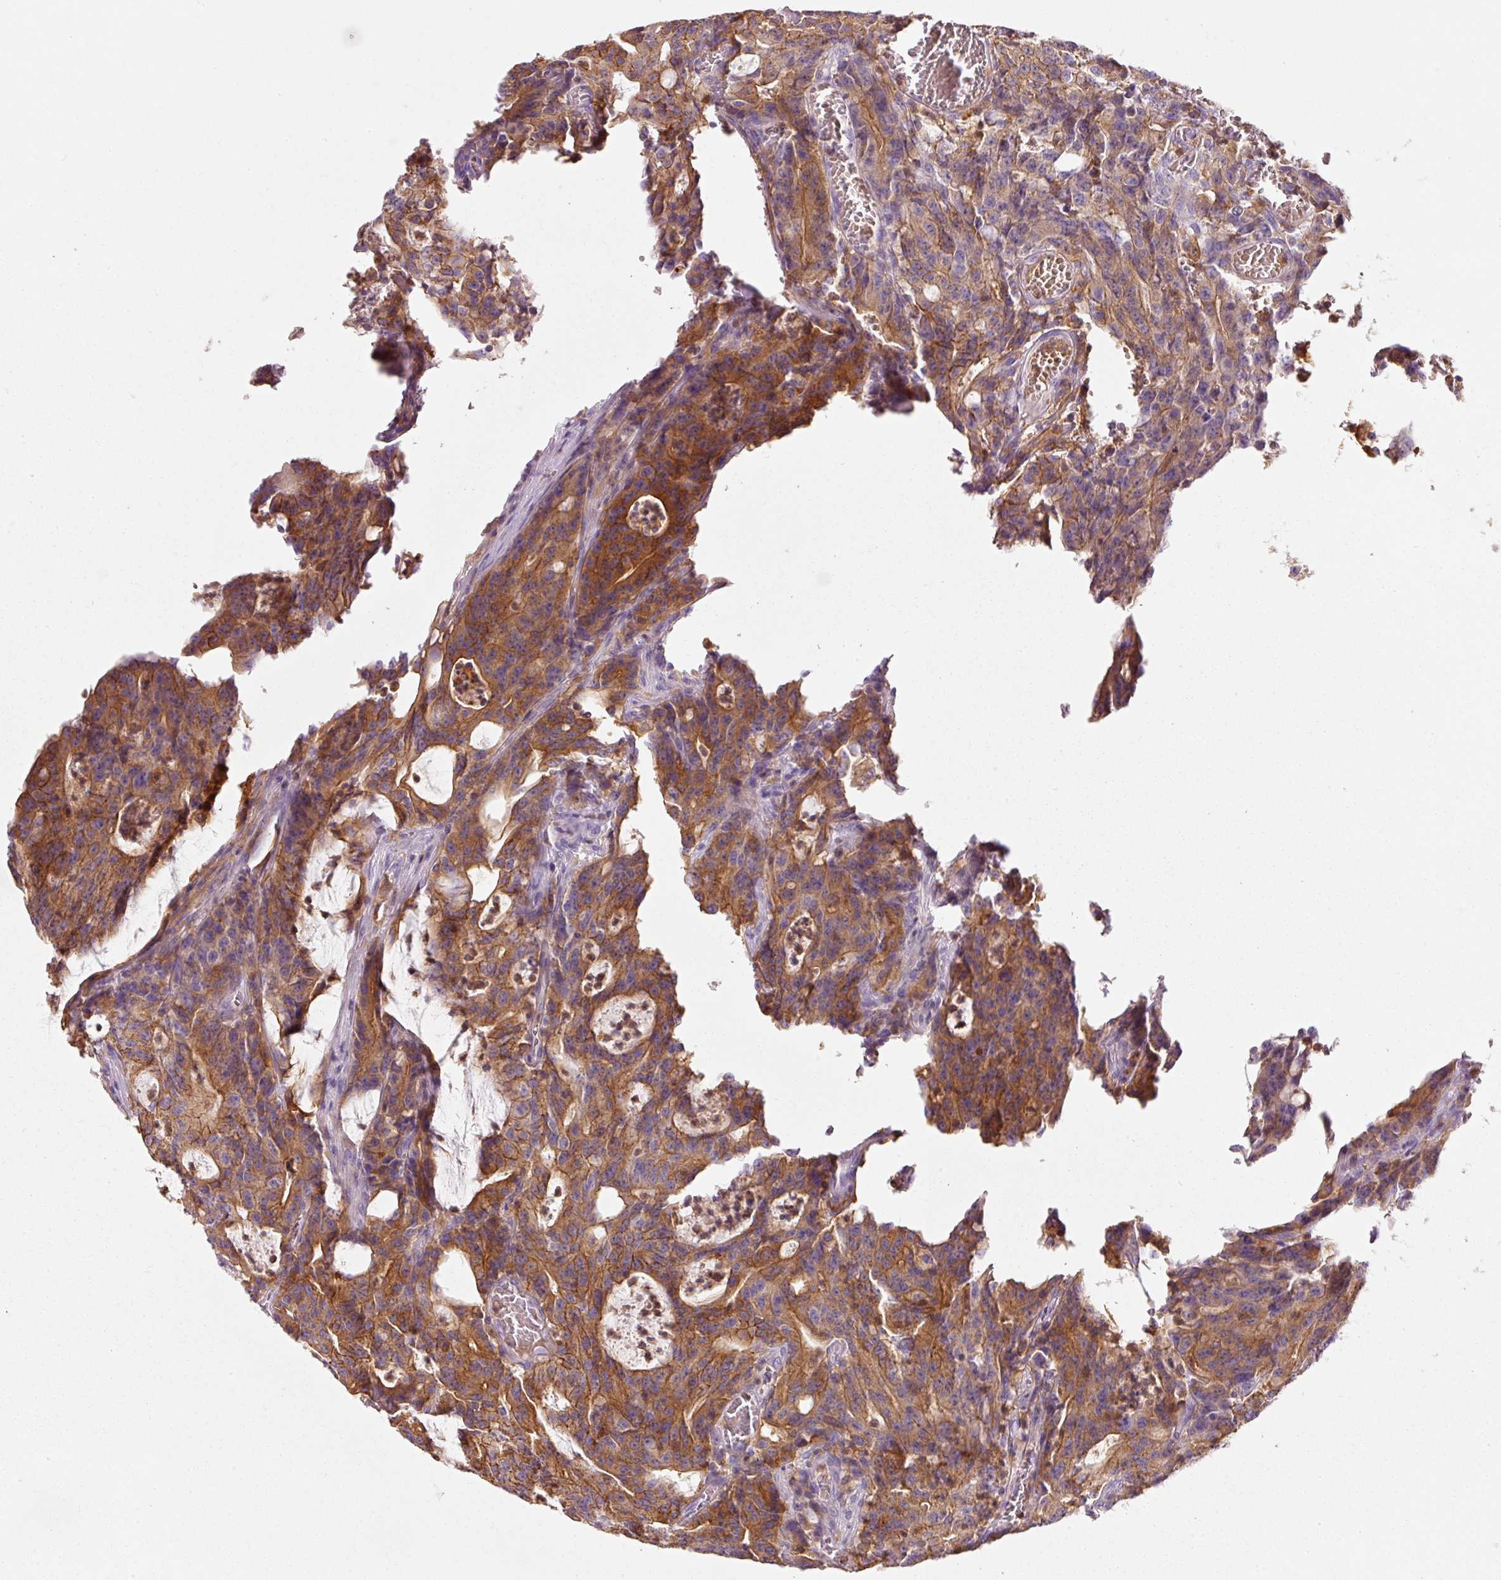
{"staining": {"intensity": "moderate", "quantity": ">75%", "location": "cytoplasmic/membranous"}, "tissue": "colorectal cancer", "cell_type": "Tumor cells", "image_type": "cancer", "snomed": [{"axis": "morphology", "description": "Adenocarcinoma, NOS"}, {"axis": "topography", "description": "Colon"}], "caption": "Immunohistochemical staining of colorectal adenocarcinoma shows moderate cytoplasmic/membranous protein positivity in approximately >75% of tumor cells. Ihc stains the protein of interest in brown and the nuclei are stained blue.", "gene": "IQGAP2", "patient": {"sex": "male", "age": 83}}